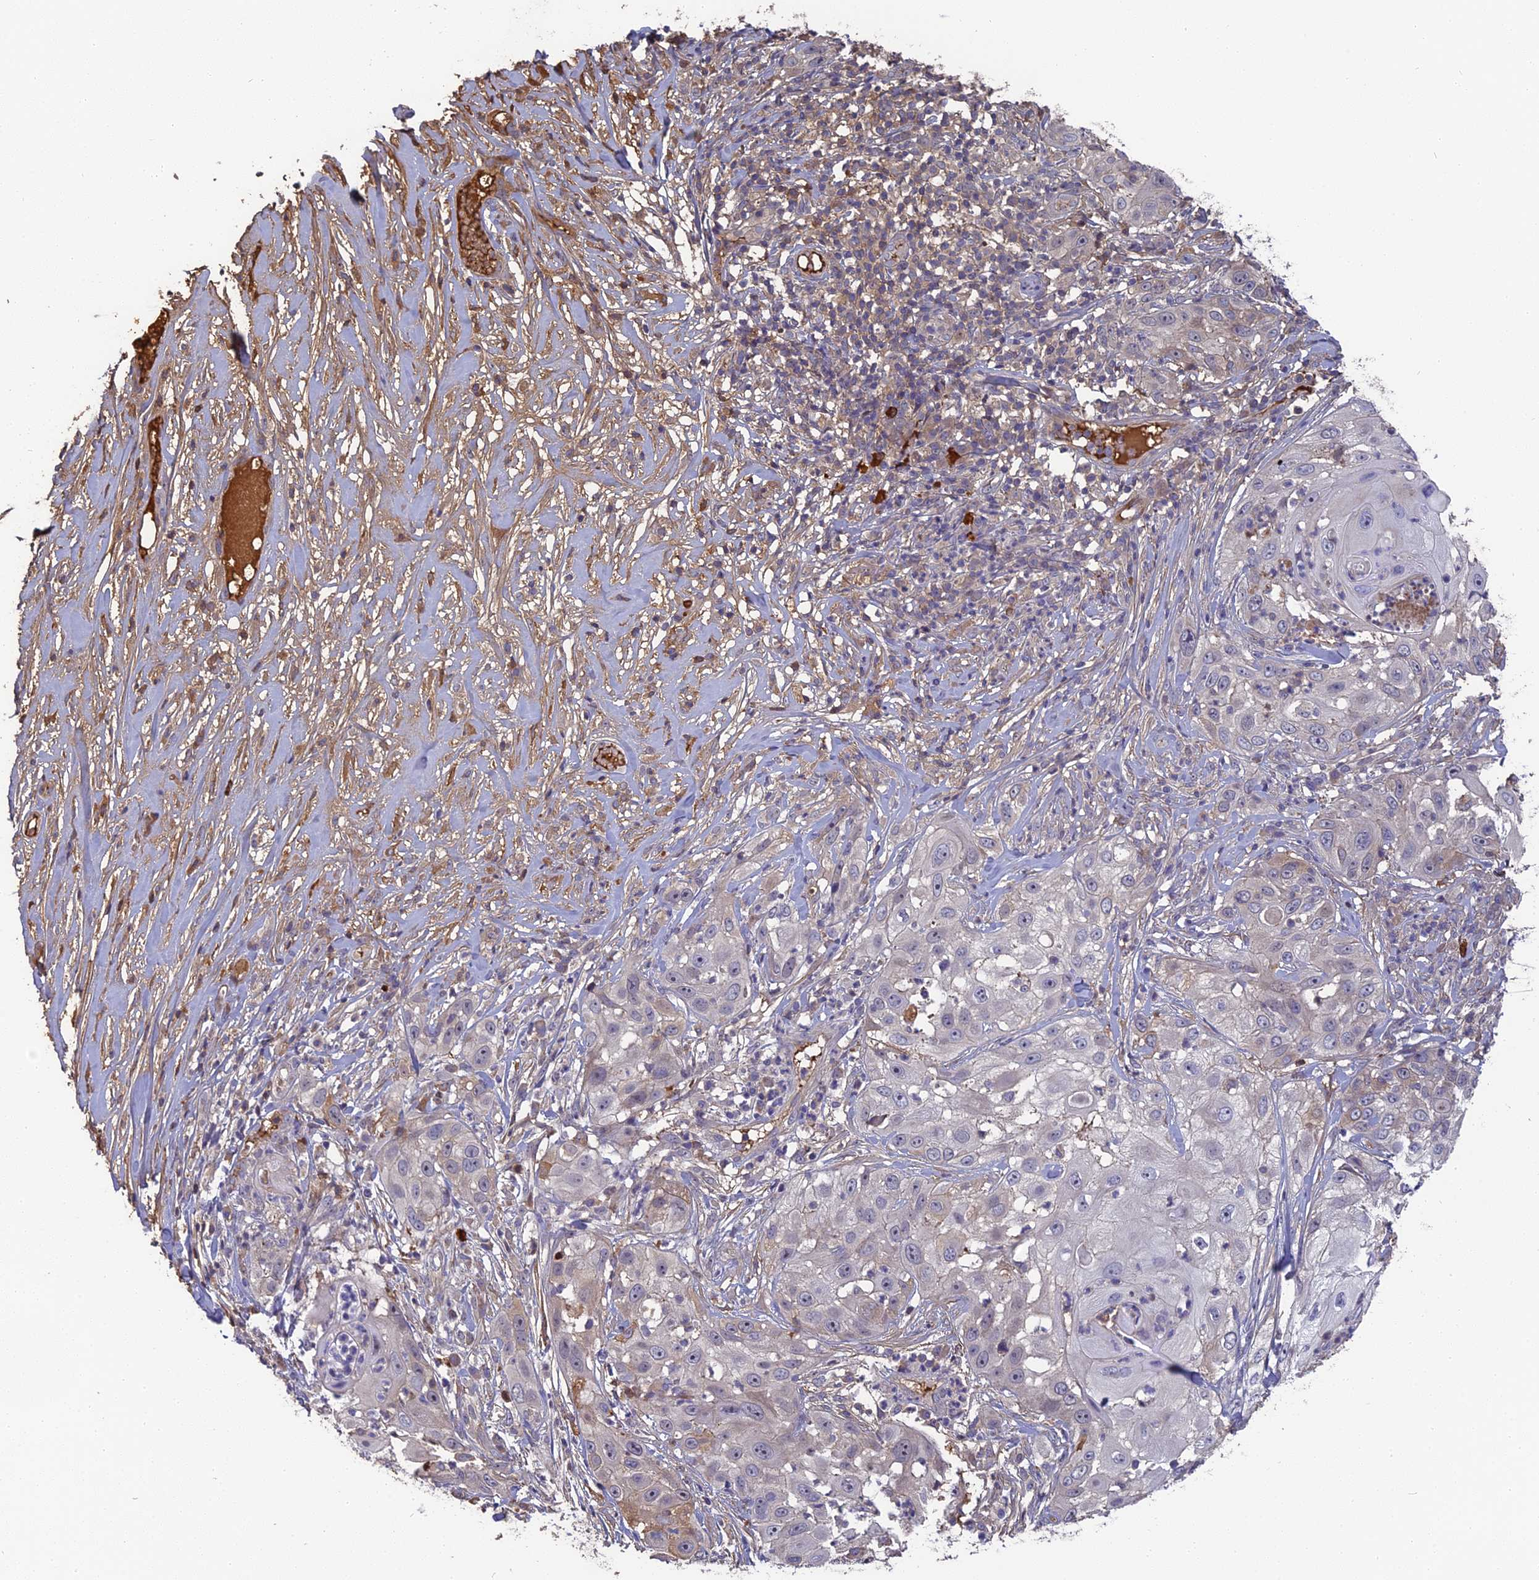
{"staining": {"intensity": "negative", "quantity": "none", "location": "none"}, "tissue": "skin cancer", "cell_type": "Tumor cells", "image_type": "cancer", "snomed": [{"axis": "morphology", "description": "Squamous cell carcinoma, NOS"}, {"axis": "topography", "description": "Skin"}], "caption": "Immunohistochemistry image of skin squamous cell carcinoma stained for a protein (brown), which exhibits no positivity in tumor cells.", "gene": "ERMAP", "patient": {"sex": "female", "age": 44}}